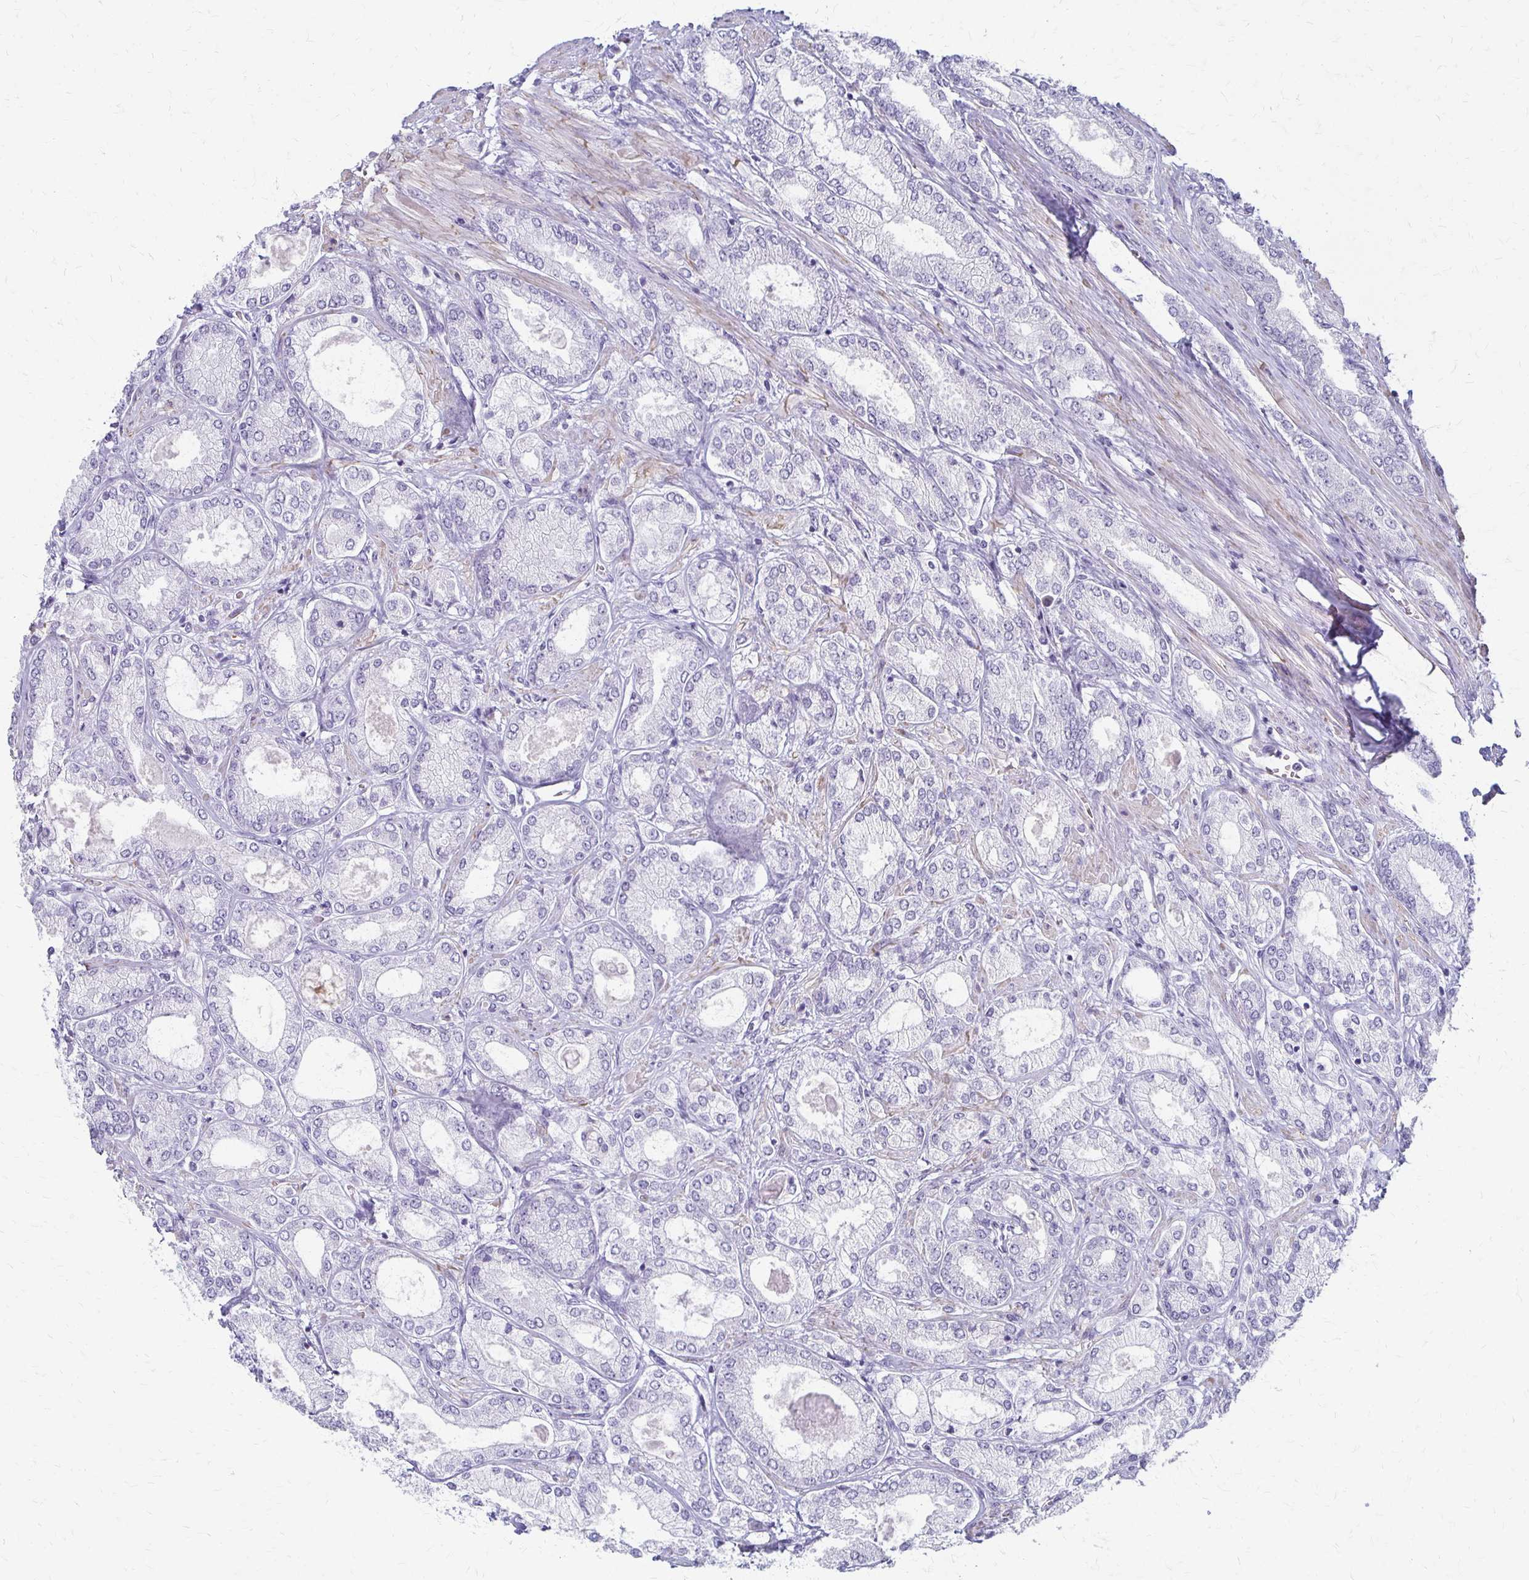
{"staining": {"intensity": "negative", "quantity": "none", "location": "none"}, "tissue": "prostate cancer", "cell_type": "Tumor cells", "image_type": "cancer", "snomed": [{"axis": "morphology", "description": "Adenocarcinoma, High grade"}, {"axis": "topography", "description": "Prostate"}], "caption": "A histopathology image of human prostate adenocarcinoma (high-grade) is negative for staining in tumor cells.", "gene": "IVL", "patient": {"sex": "male", "age": 68}}